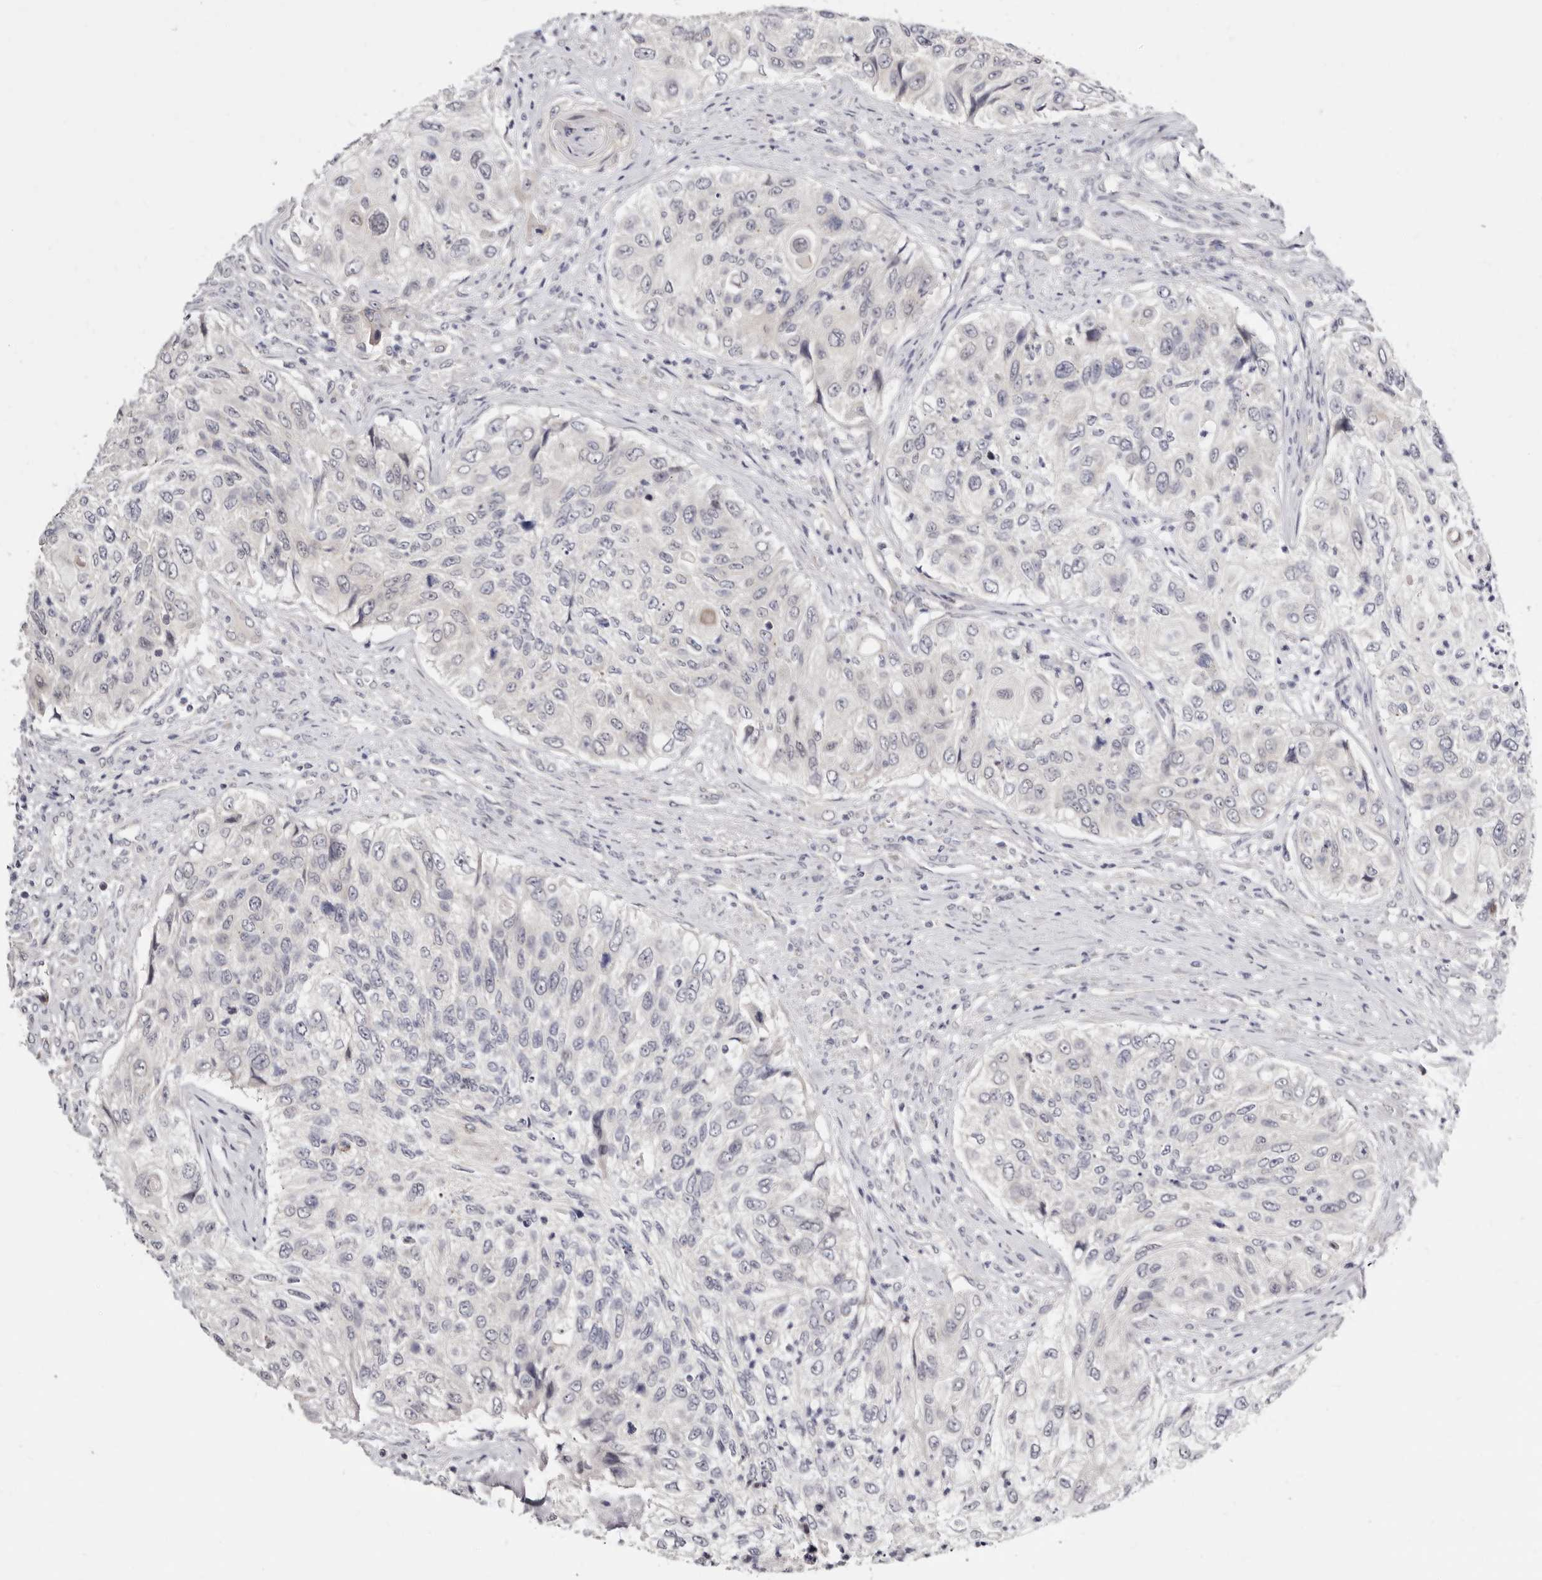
{"staining": {"intensity": "negative", "quantity": "none", "location": "none"}, "tissue": "urothelial cancer", "cell_type": "Tumor cells", "image_type": "cancer", "snomed": [{"axis": "morphology", "description": "Urothelial carcinoma, High grade"}, {"axis": "topography", "description": "Urinary bladder"}], "caption": "IHC photomicrograph of human urothelial carcinoma (high-grade) stained for a protein (brown), which reveals no expression in tumor cells. (Brightfield microscopy of DAB IHC at high magnification).", "gene": "KLHL4", "patient": {"sex": "female", "age": 60}}